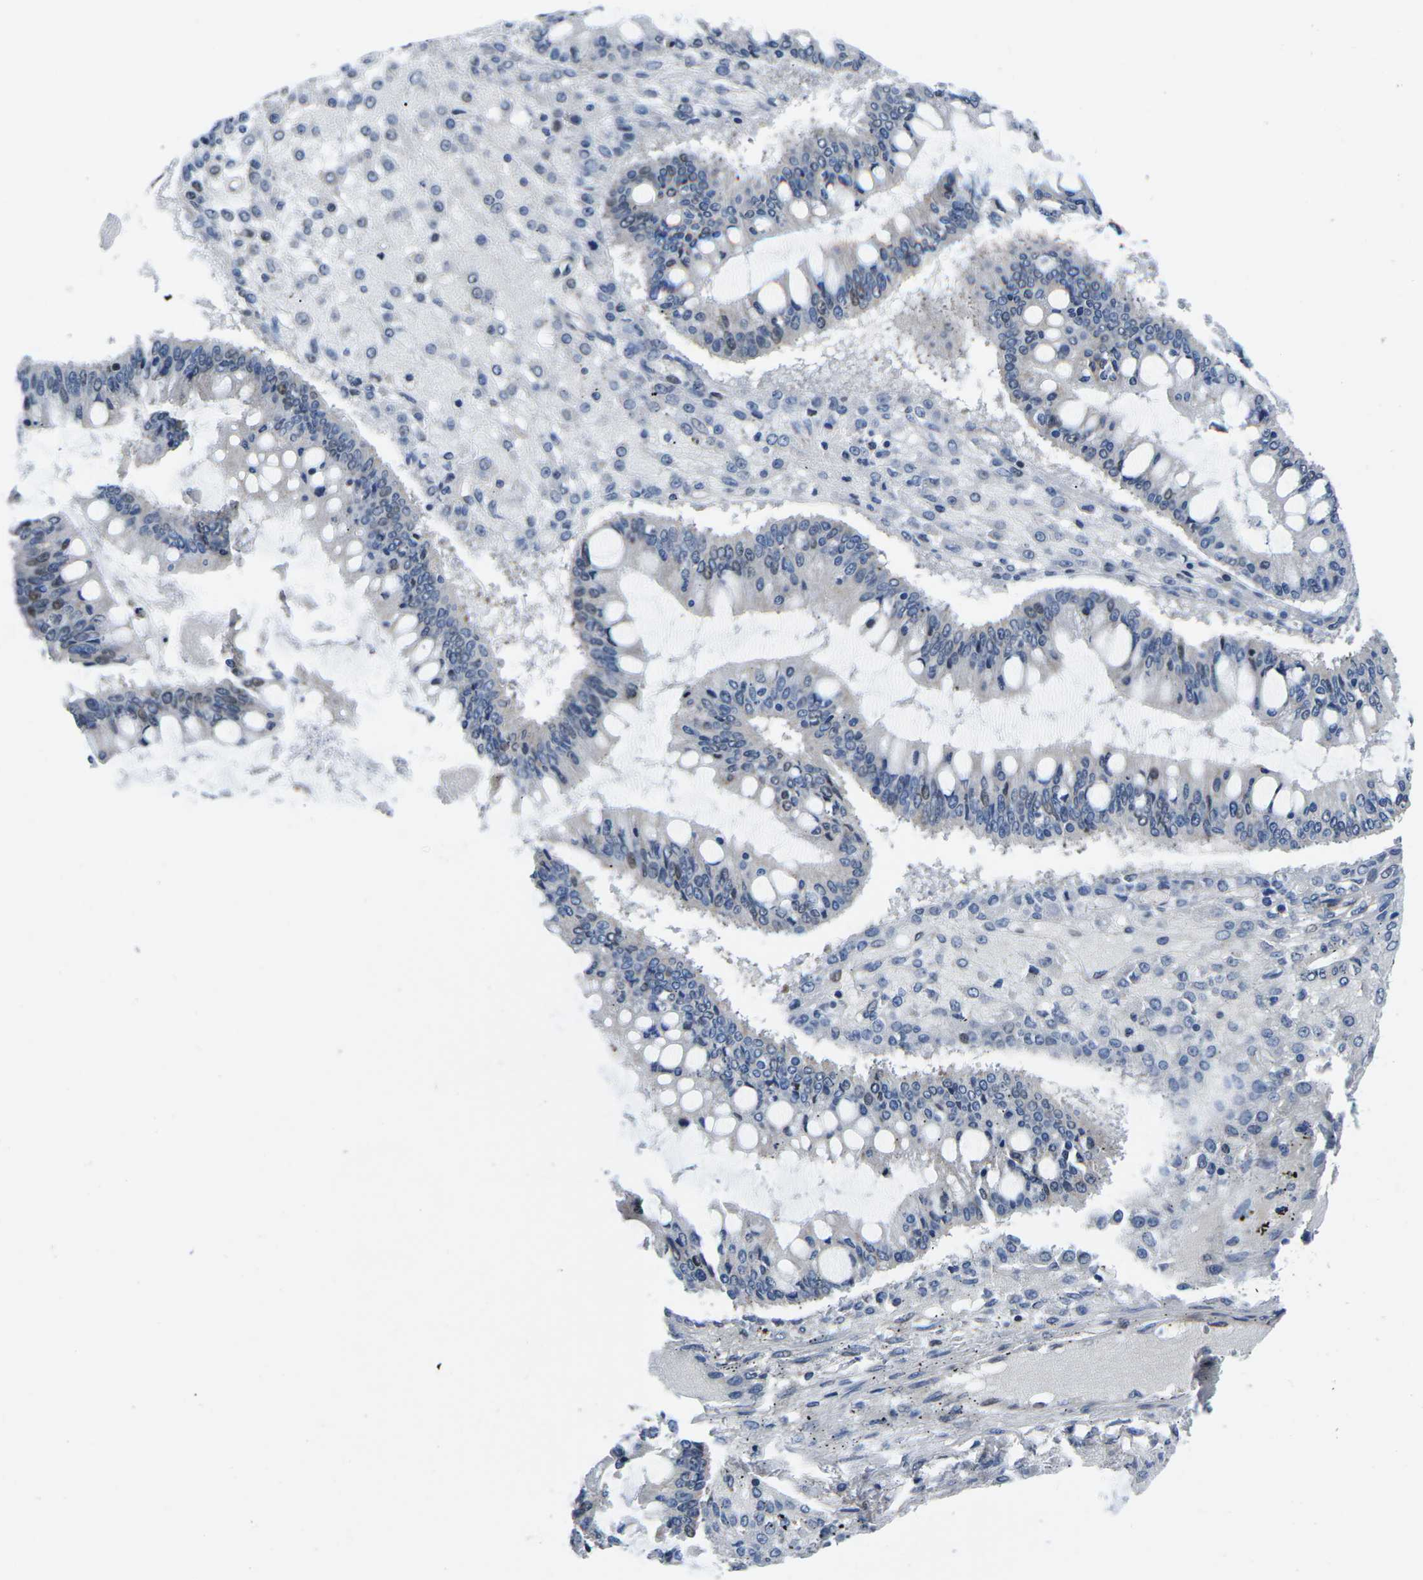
{"staining": {"intensity": "moderate", "quantity": "<25%", "location": "nuclear"}, "tissue": "ovarian cancer", "cell_type": "Tumor cells", "image_type": "cancer", "snomed": [{"axis": "morphology", "description": "Cystadenocarcinoma, mucinous, NOS"}, {"axis": "topography", "description": "Ovary"}], "caption": "Moderate nuclear positivity for a protein is seen in about <25% of tumor cells of ovarian cancer using IHC.", "gene": "CDC73", "patient": {"sex": "female", "age": 73}}